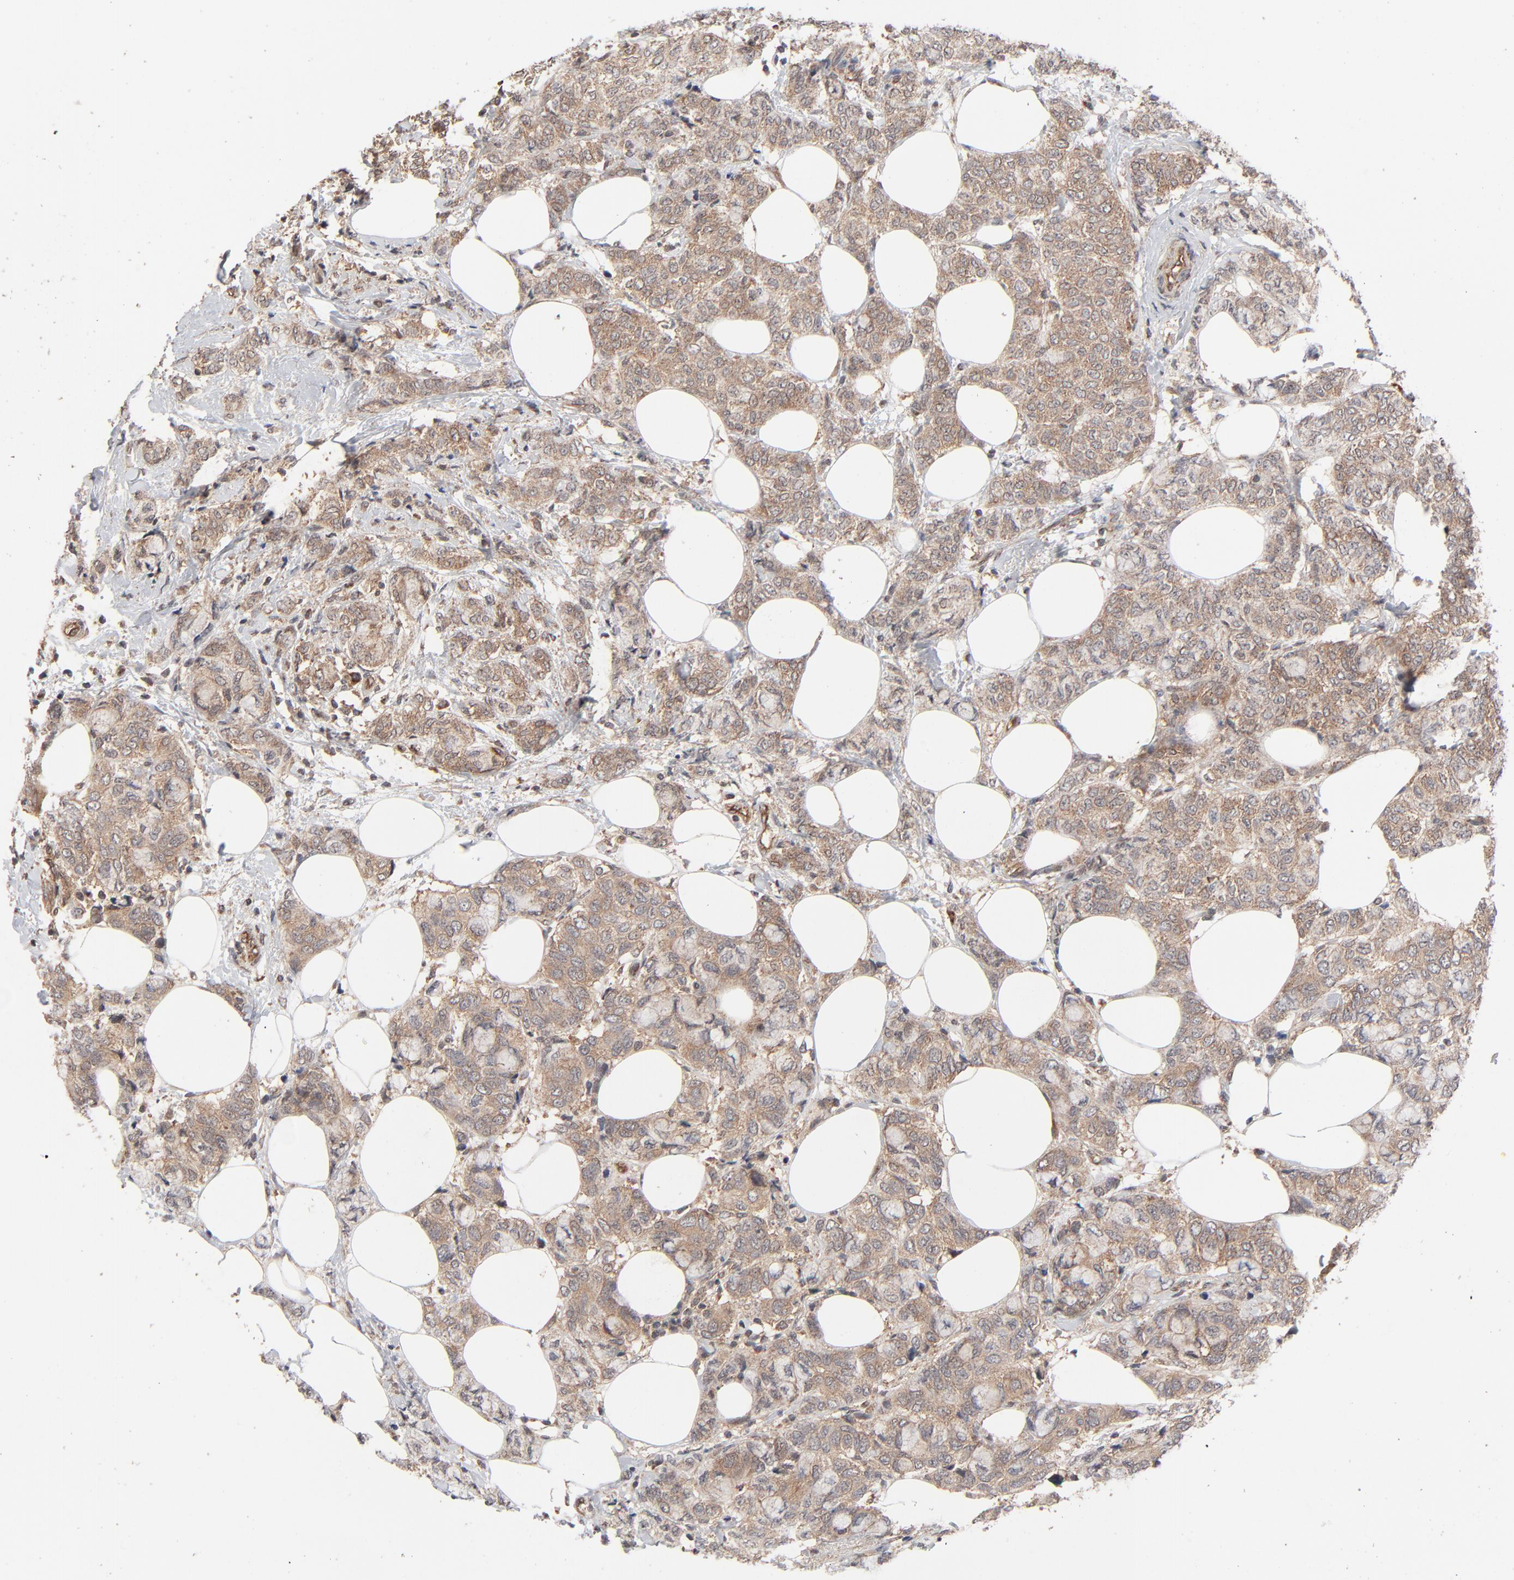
{"staining": {"intensity": "moderate", "quantity": ">75%", "location": "cytoplasmic/membranous"}, "tissue": "breast cancer", "cell_type": "Tumor cells", "image_type": "cancer", "snomed": [{"axis": "morphology", "description": "Lobular carcinoma"}, {"axis": "topography", "description": "Breast"}], "caption": "Protein expression analysis of human breast cancer (lobular carcinoma) reveals moderate cytoplasmic/membranous staining in approximately >75% of tumor cells.", "gene": "ABLIM3", "patient": {"sex": "female", "age": 60}}